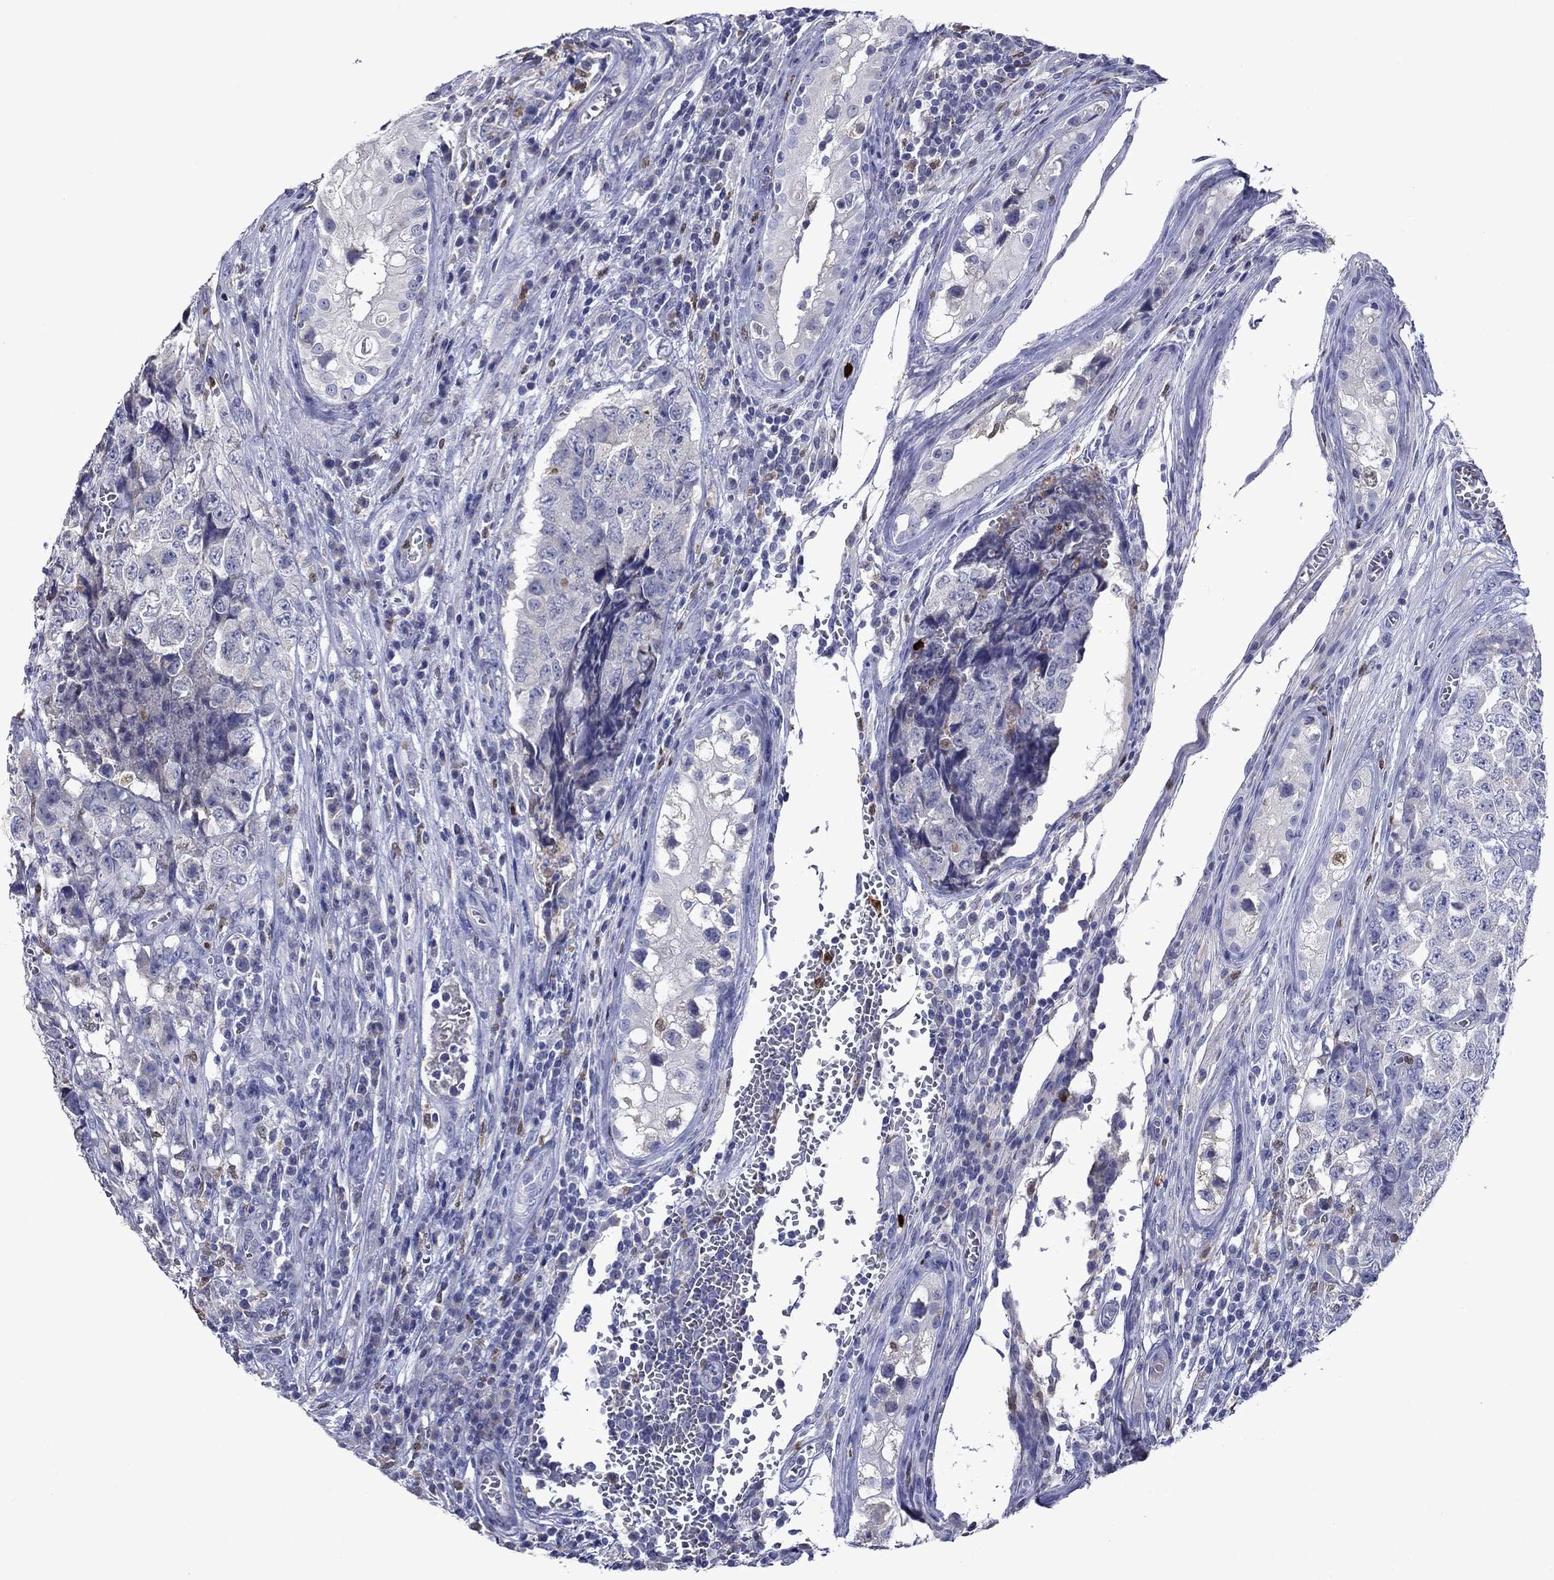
{"staining": {"intensity": "negative", "quantity": "none", "location": "none"}, "tissue": "testis cancer", "cell_type": "Tumor cells", "image_type": "cancer", "snomed": [{"axis": "morphology", "description": "Carcinoma, Embryonal, NOS"}, {"axis": "topography", "description": "Testis"}], "caption": "Protein analysis of testis cancer exhibits no significant positivity in tumor cells. The staining is performed using DAB brown chromogen with nuclei counter-stained in using hematoxylin.", "gene": "IRF5", "patient": {"sex": "male", "age": 23}}